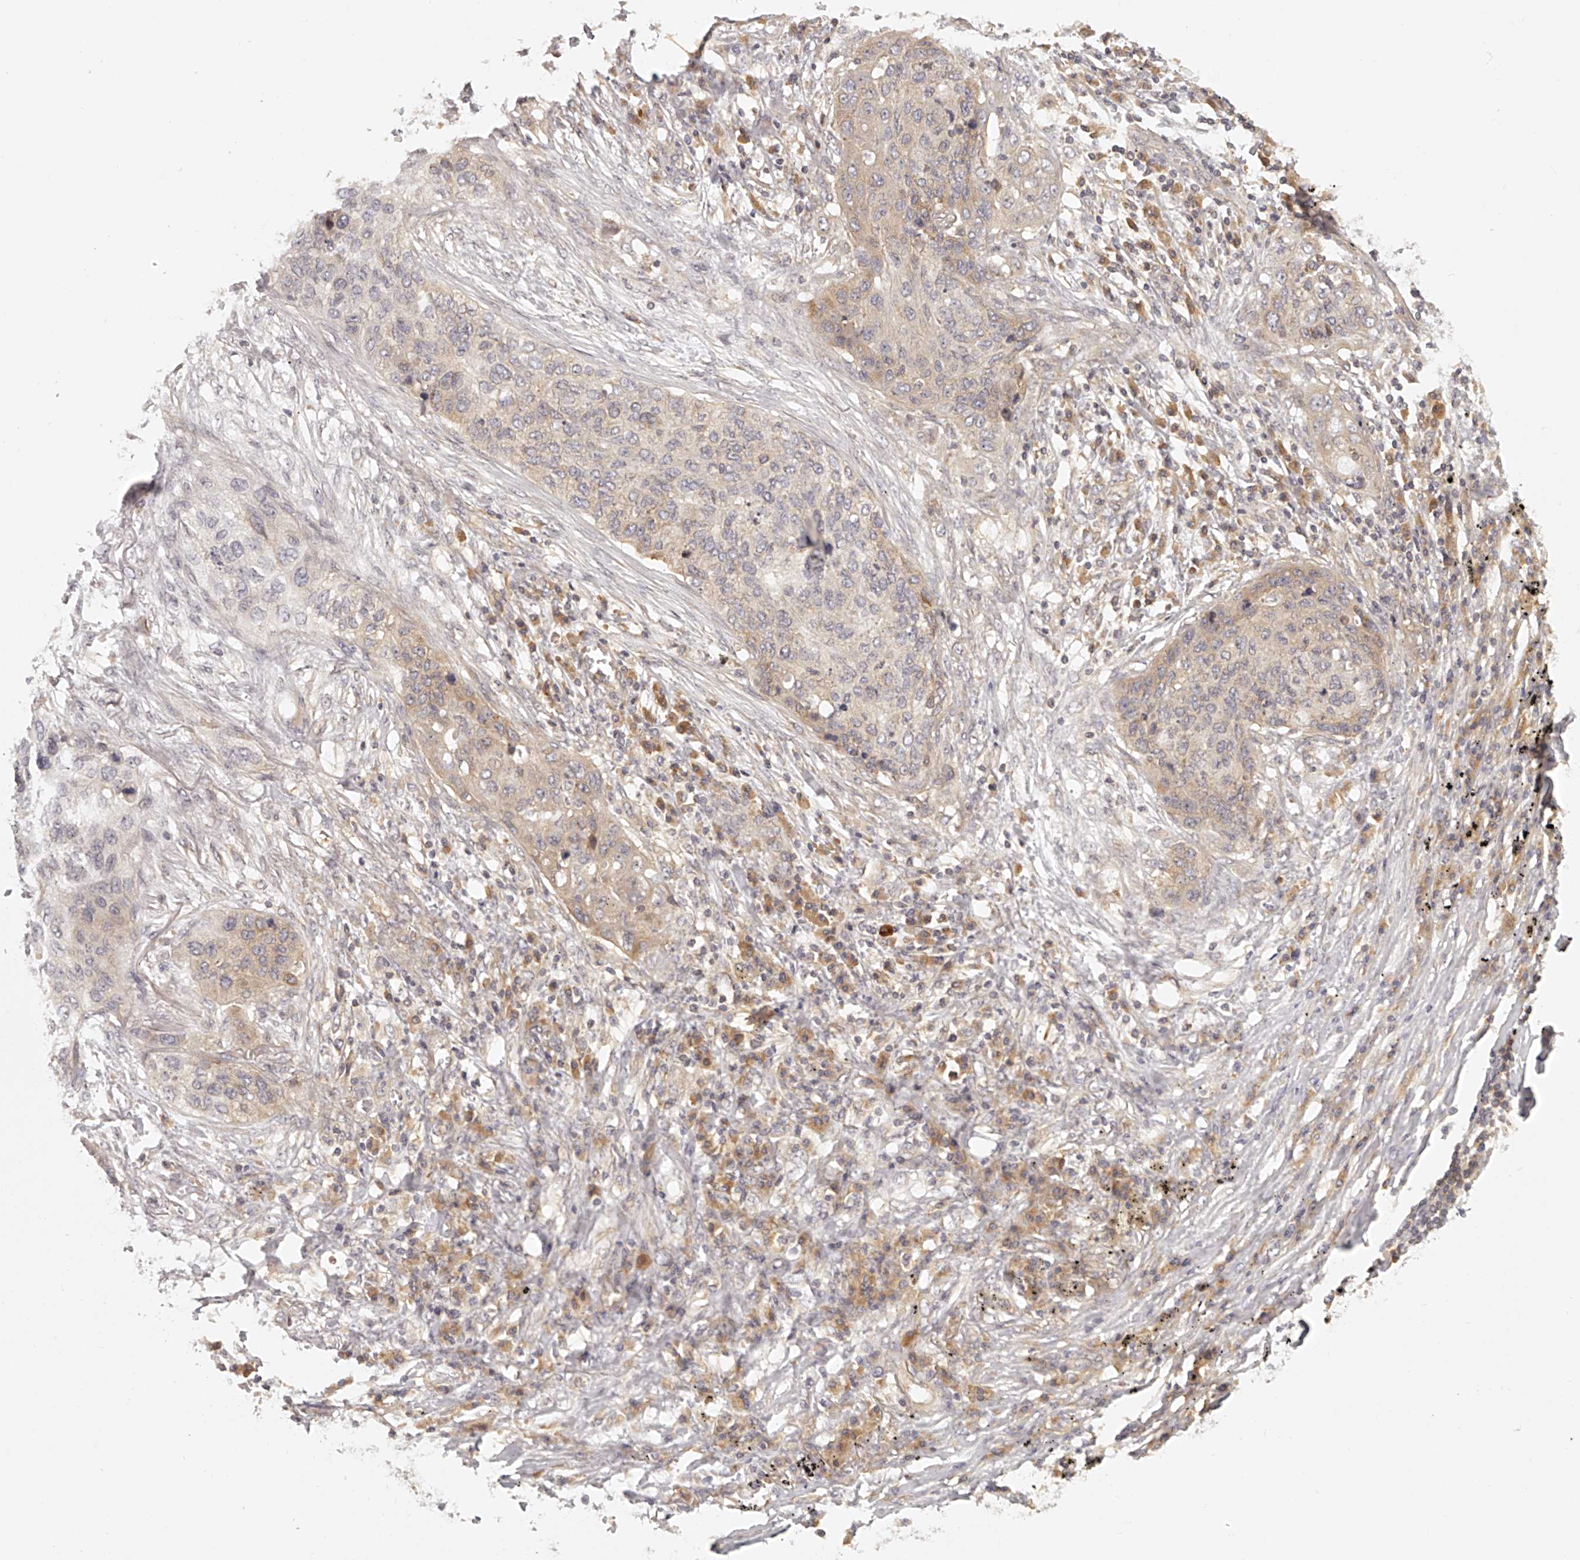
{"staining": {"intensity": "weak", "quantity": "<25%", "location": "cytoplasmic/membranous"}, "tissue": "lung cancer", "cell_type": "Tumor cells", "image_type": "cancer", "snomed": [{"axis": "morphology", "description": "Squamous cell carcinoma, NOS"}, {"axis": "topography", "description": "Lung"}], "caption": "Tumor cells are negative for protein expression in human squamous cell carcinoma (lung).", "gene": "EIF3I", "patient": {"sex": "female", "age": 63}}